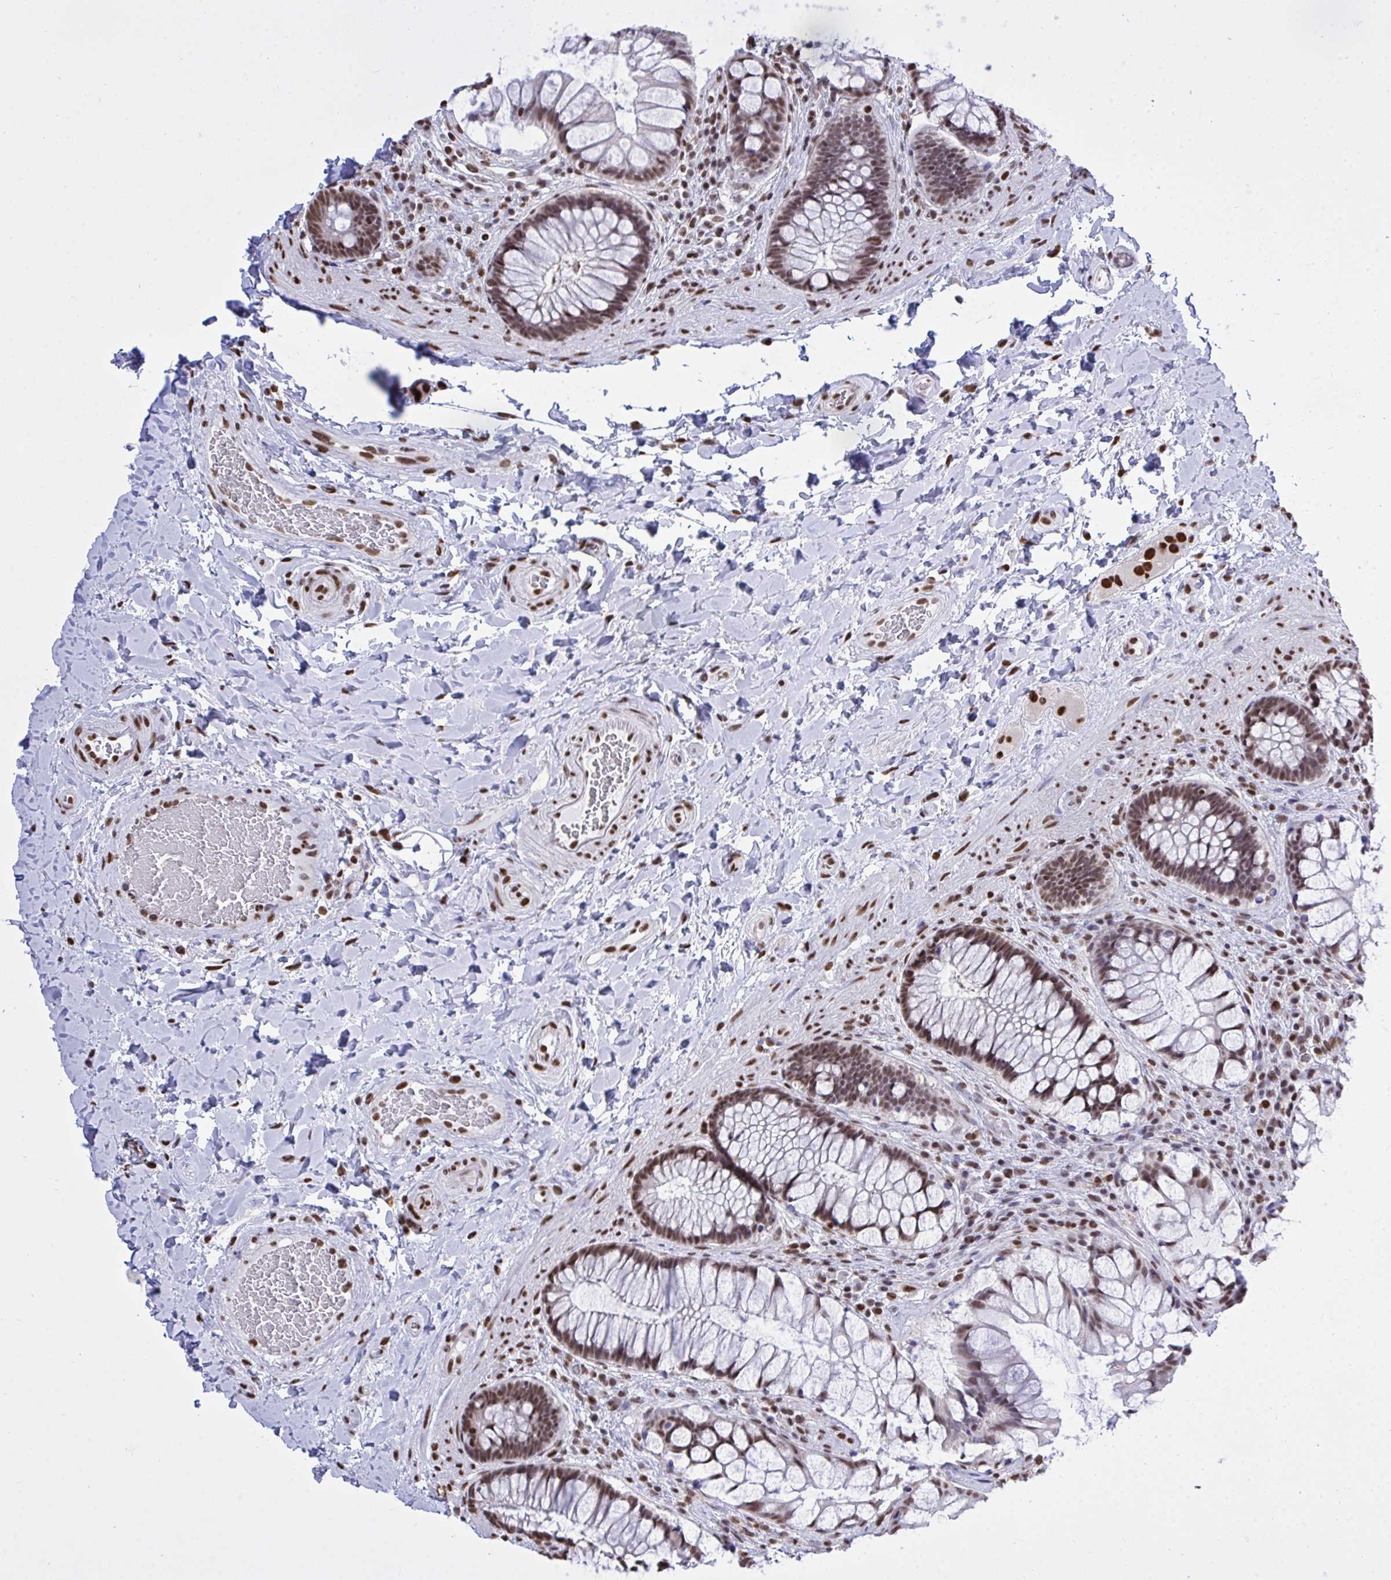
{"staining": {"intensity": "moderate", "quantity": ">75%", "location": "nuclear"}, "tissue": "rectum", "cell_type": "Glandular cells", "image_type": "normal", "snomed": [{"axis": "morphology", "description": "Normal tissue, NOS"}, {"axis": "topography", "description": "Rectum"}], "caption": "A photomicrograph showing moderate nuclear positivity in about >75% of glandular cells in unremarkable rectum, as visualized by brown immunohistochemical staining.", "gene": "HNRNPDL", "patient": {"sex": "female", "age": 58}}